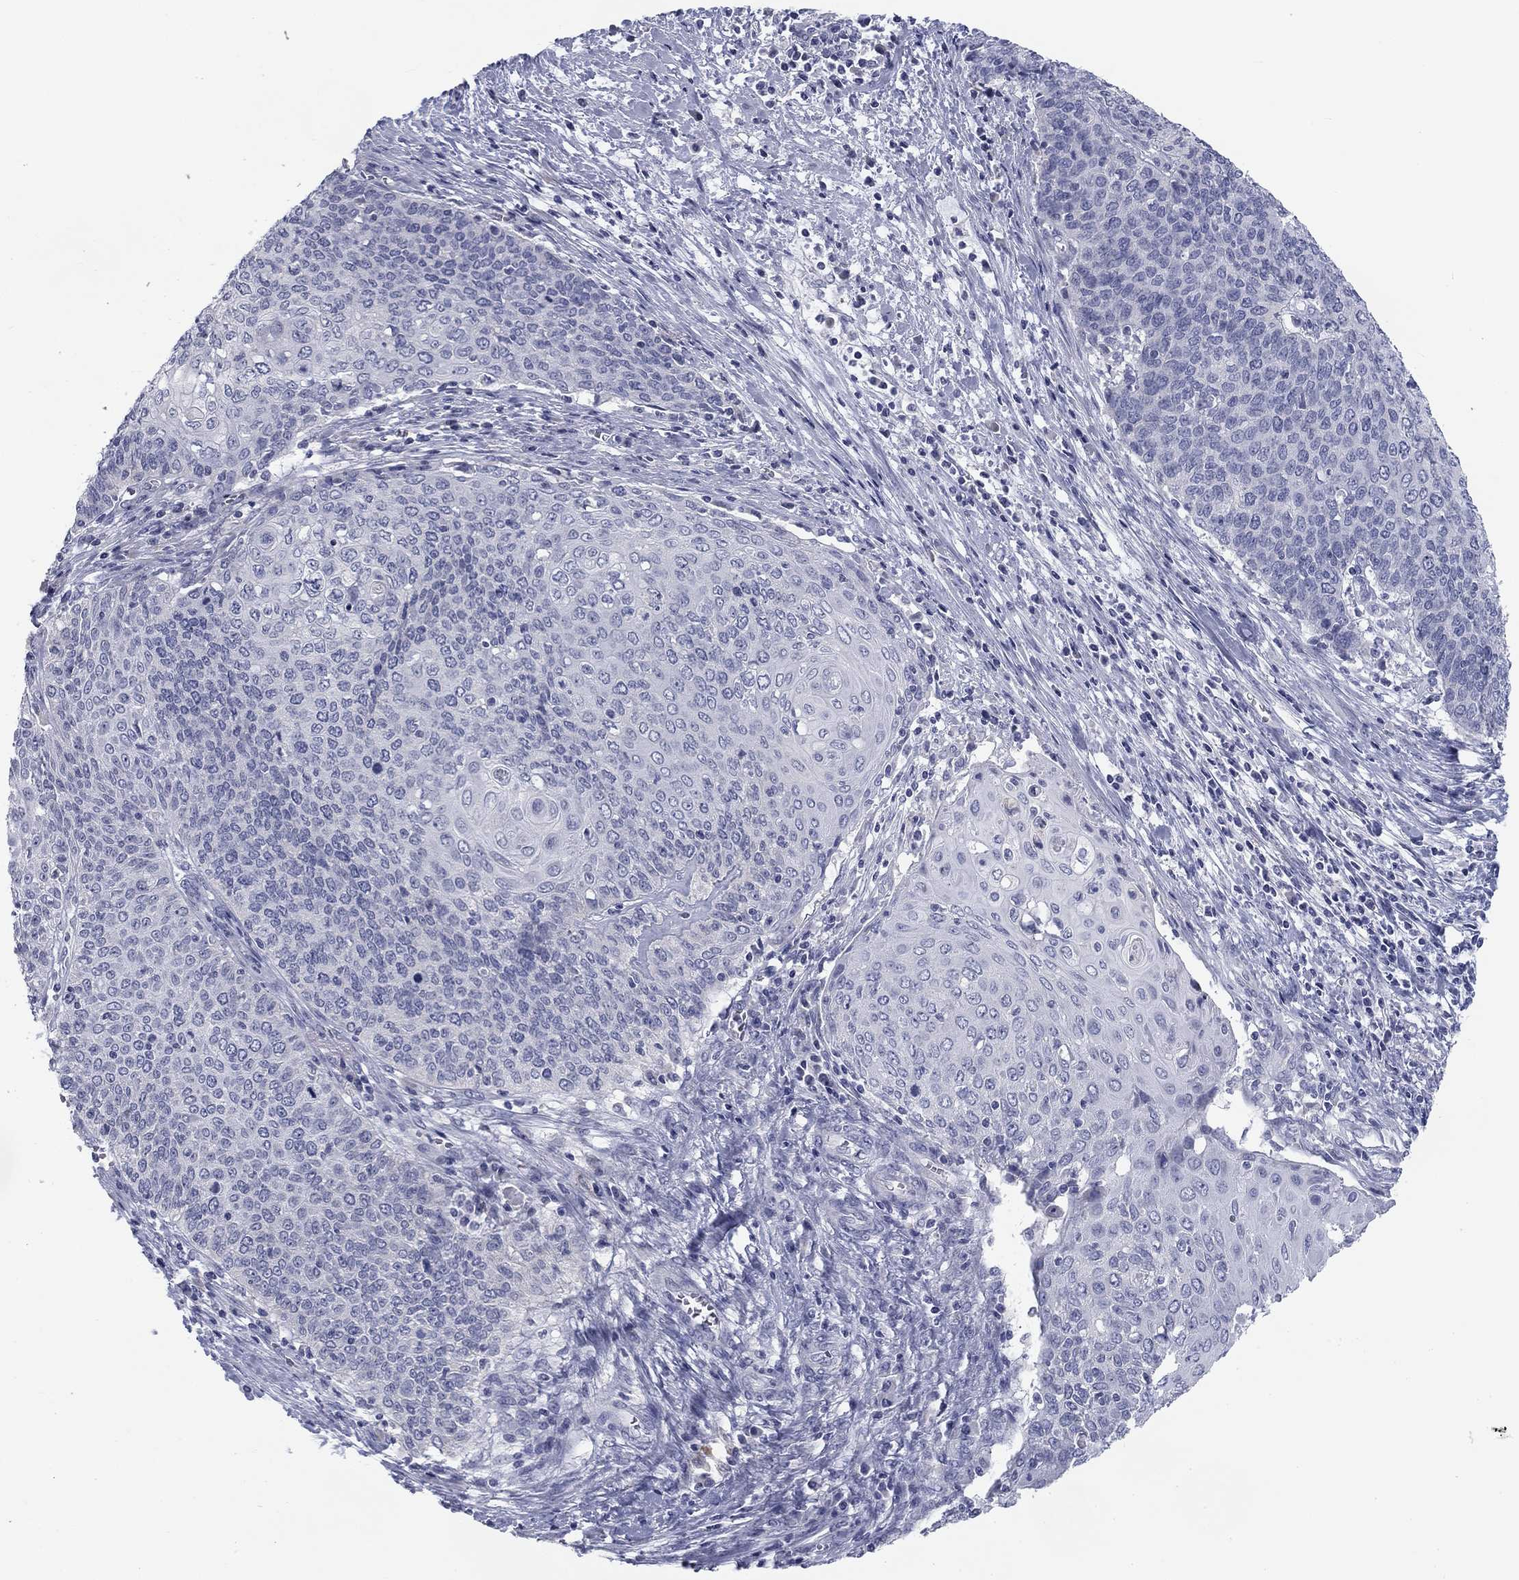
{"staining": {"intensity": "negative", "quantity": "none", "location": "none"}, "tissue": "cervical cancer", "cell_type": "Tumor cells", "image_type": "cancer", "snomed": [{"axis": "morphology", "description": "Squamous cell carcinoma, NOS"}, {"axis": "topography", "description": "Cervix"}], "caption": "Tumor cells are negative for protein expression in human cervical cancer (squamous cell carcinoma).", "gene": "CALB1", "patient": {"sex": "female", "age": 39}}